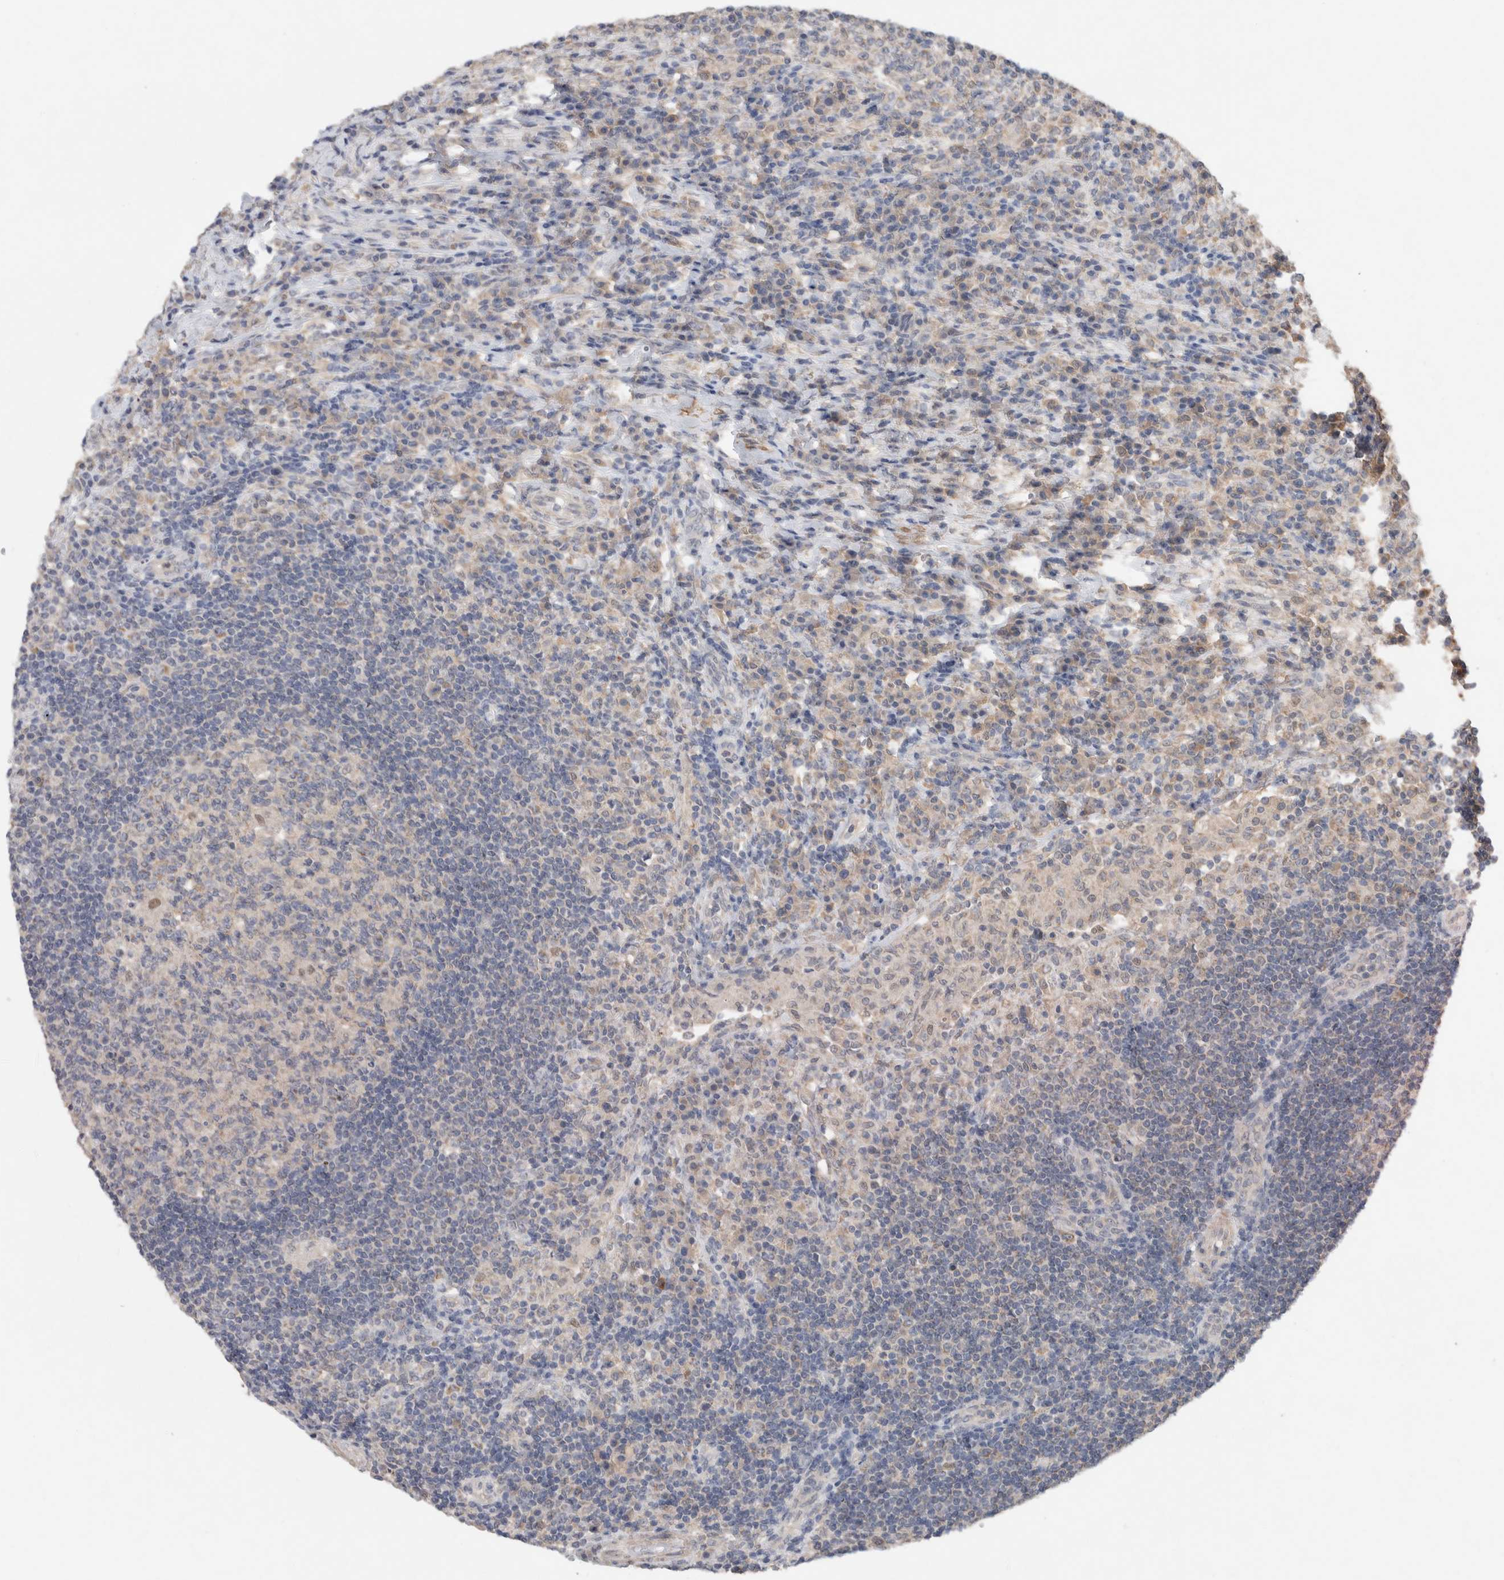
{"staining": {"intensity": "negative", "quantity": "none", "location": "none"}, "tissue": "lymph node", "cell_type": "Germinal center cells", "image_type": "normal", "snomed": [{"axis": "morphology", "description": "Normal tissue, NOS"}, {"axis": "topography", "description": "Lymph node"}], "caption": "This is an IHC histopathology image of benign lymph node. There is no staining in germinal center cells.", "gene": "RAB14", "patient": {"sex": "female", "age": 53}}